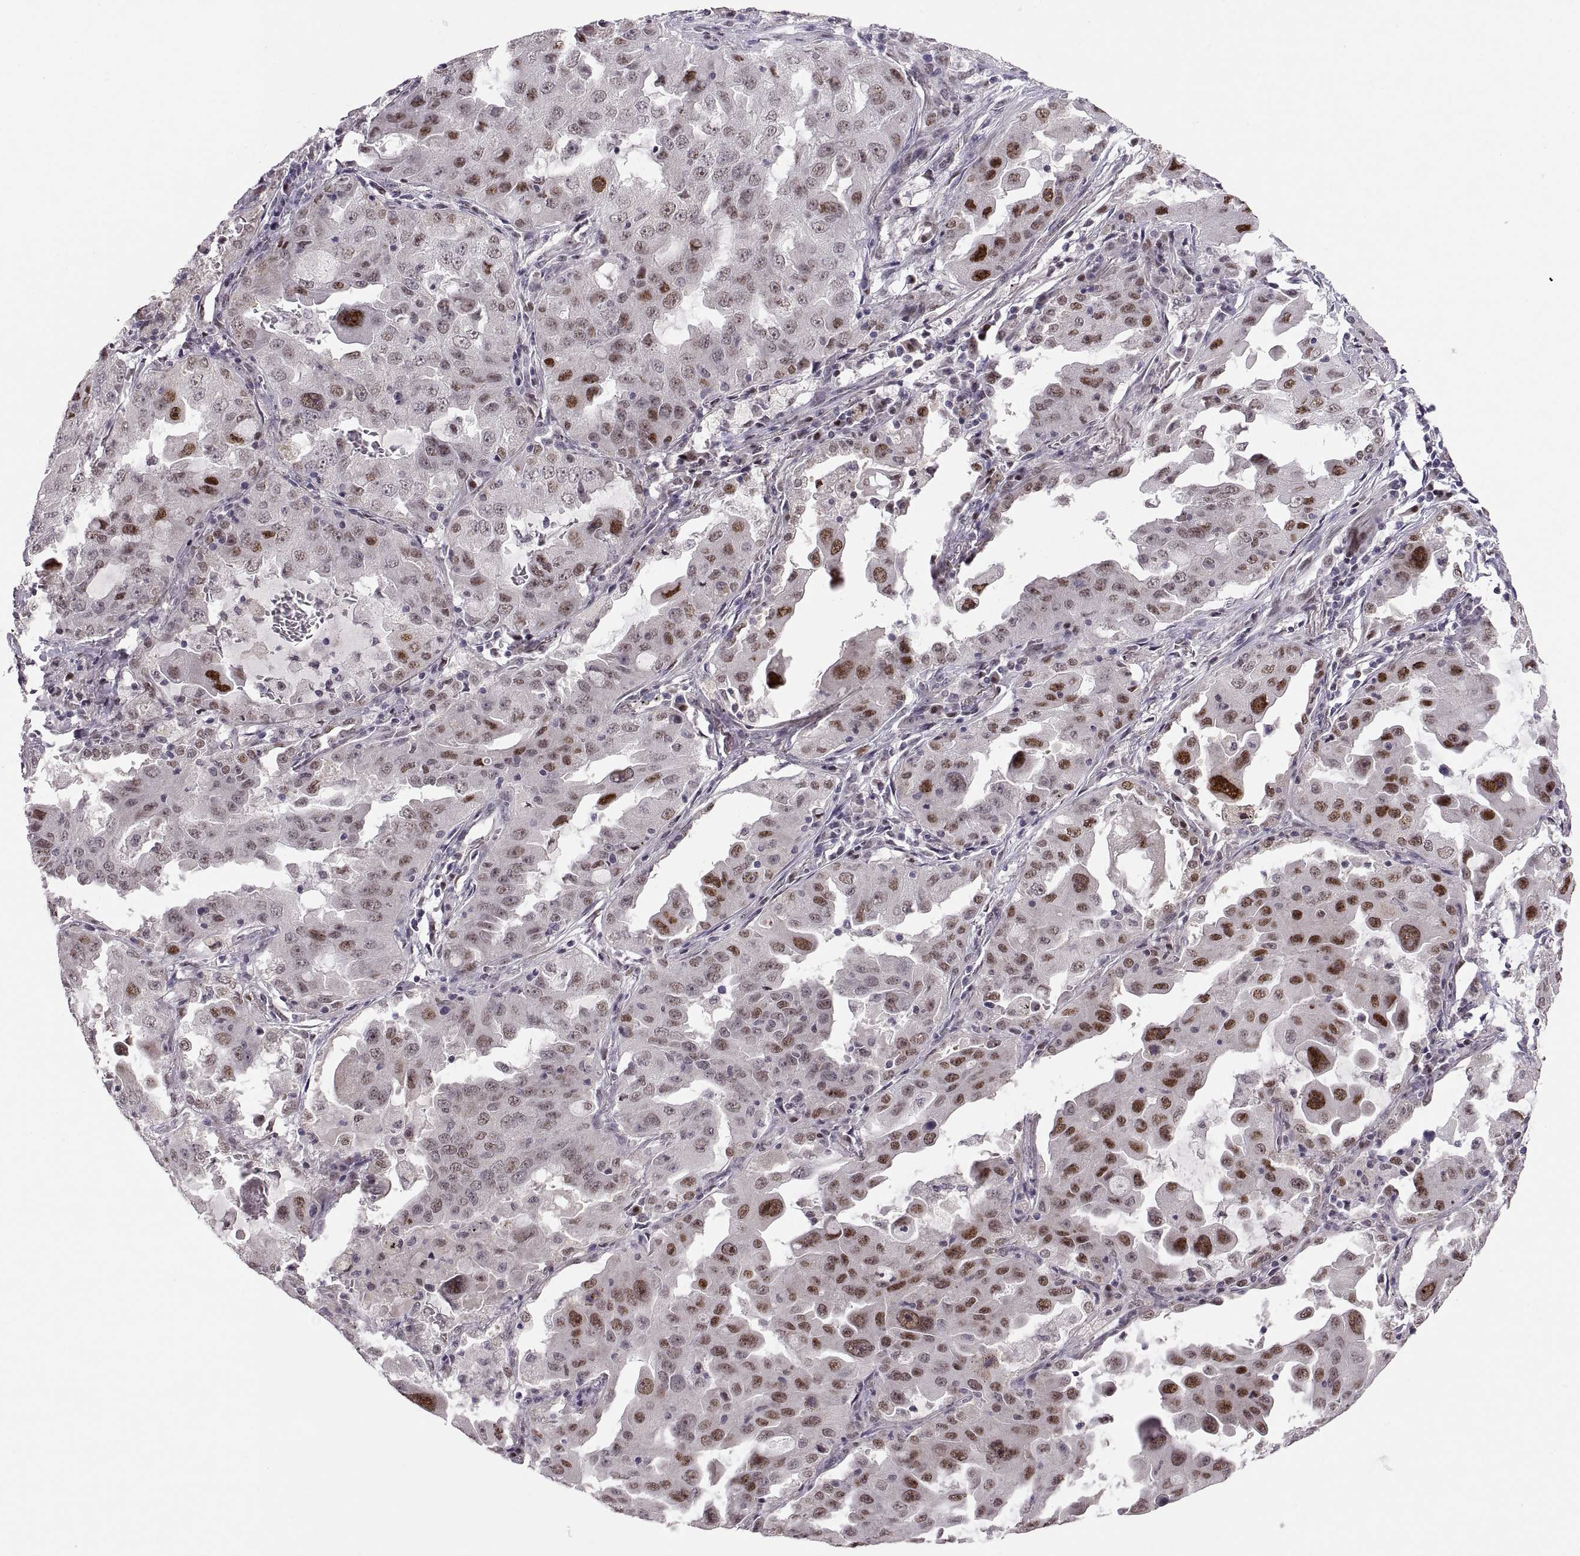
{"staining": {"intensity": "strong", "quantity": "25%-75%", "location": "nuclear"}, "tissue": "lung cancer", "cell_type": "Tumor cells", "image_type": "cancer", "snomed": [{"axis": "morphology", "description": "Adenocarcinoma, NOS"}, {"axis": "topography", "description": "Lung"}], "caption": "A photomicrograph of lung cancer (adenocarcinoma) stained for a protein demonstrates strong nuclear brown staining in tumor cells. The staining was performed using DAB (3,3'-diaminobenzidine), with brown indicating positive protein expression. Nuclei are stained blue with hematoxylin.", "gene": "SNAI1", "patient": {"sex": "female", "age": 61}}